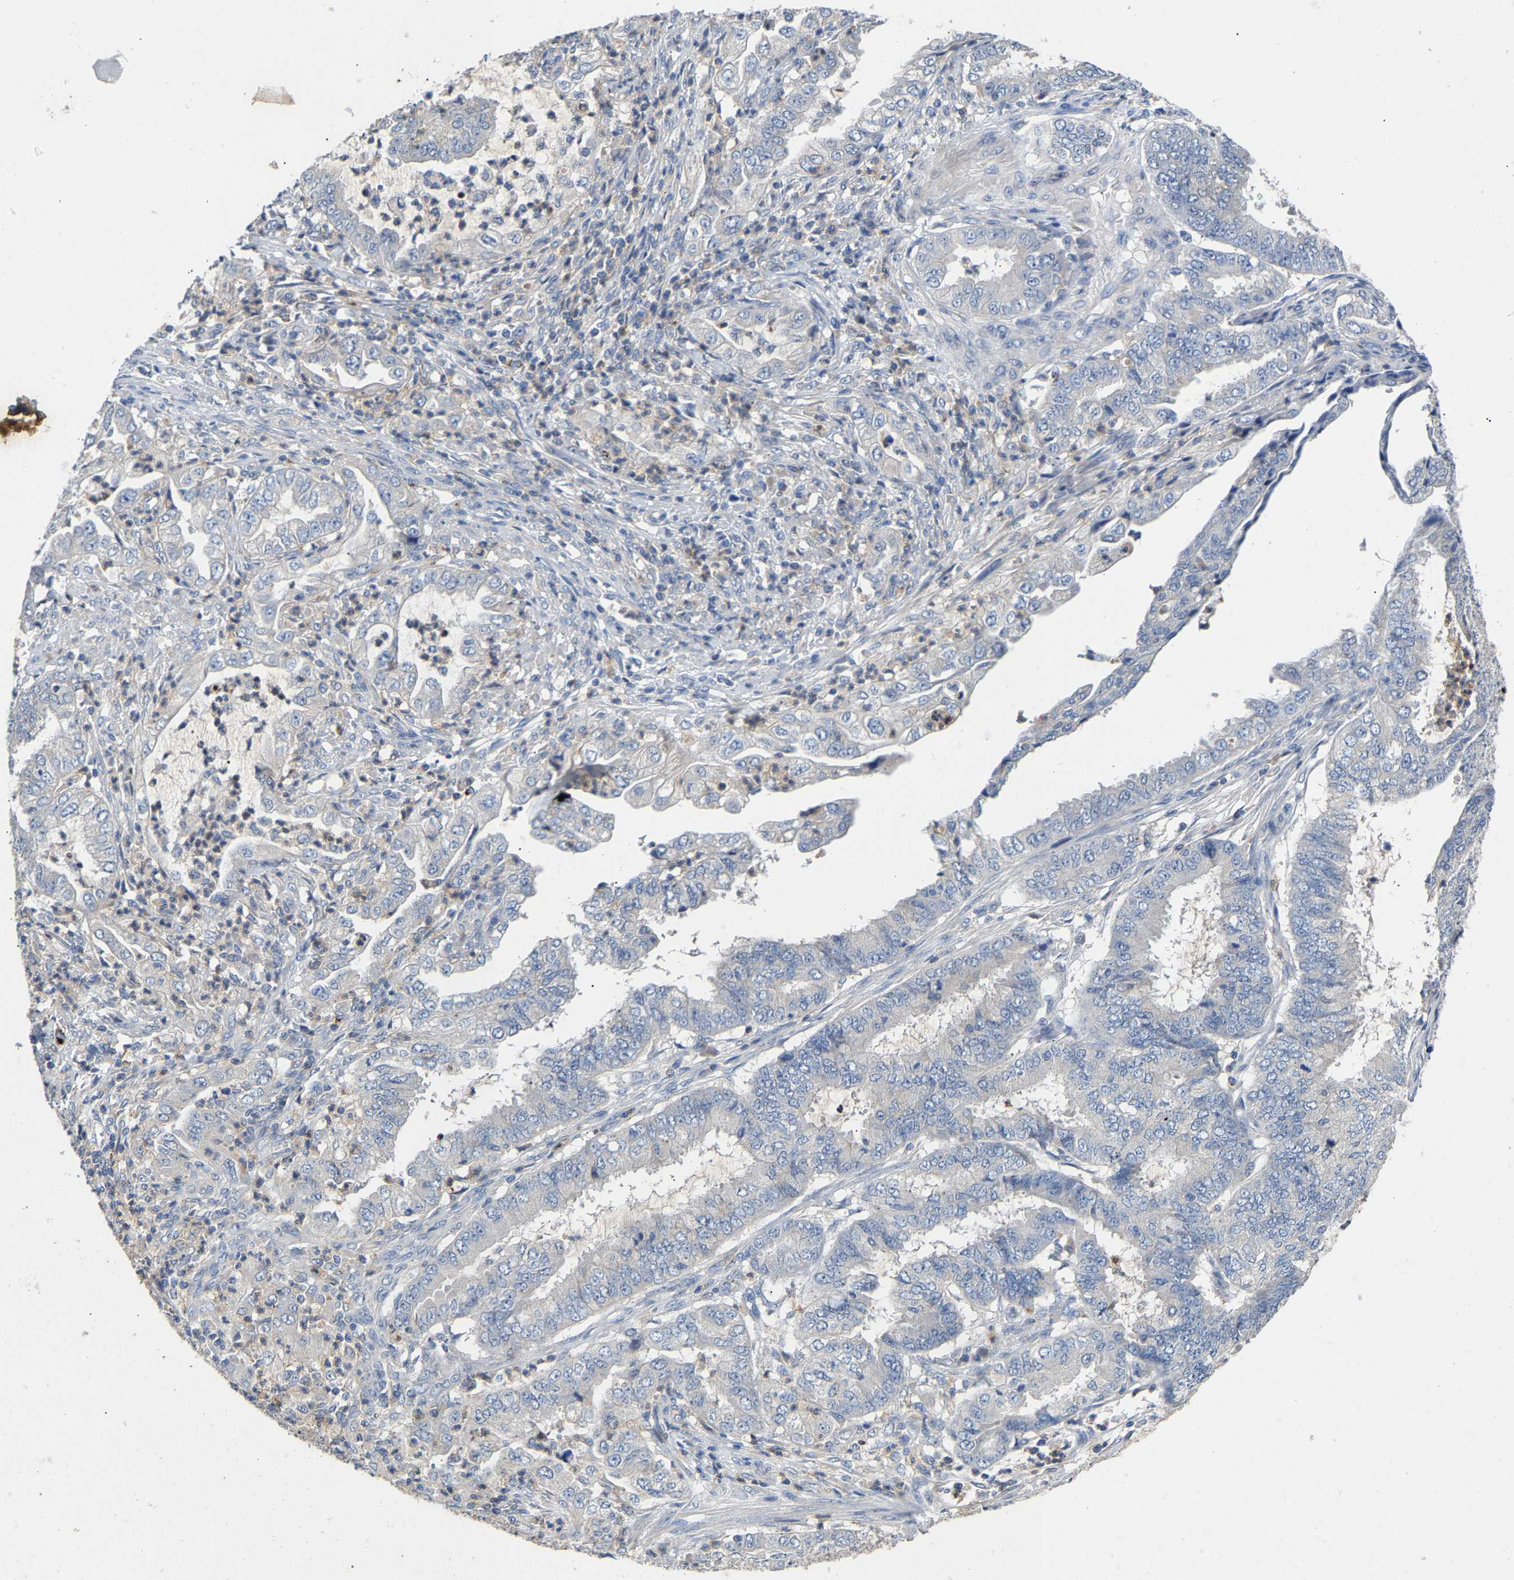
{"staining": {"intensity": "negative", "quantity": "none", "location": "none"}, "tissue": "endometrial cancer", "cell_type": "Tumor cells", "image_type": "cancer", "snomed": [{"axis": "morphology", "description": "Adenocarcinoma, NOS"}, {"axis": "topography", "description": "Endometrium"}], "caption": "Photomicrograph shows no significant protein positivity in tumor cells of adenocarcinoma (endometrial).", "gene": "CCDC171", "patient": {"sex": "female", "age": 51}}